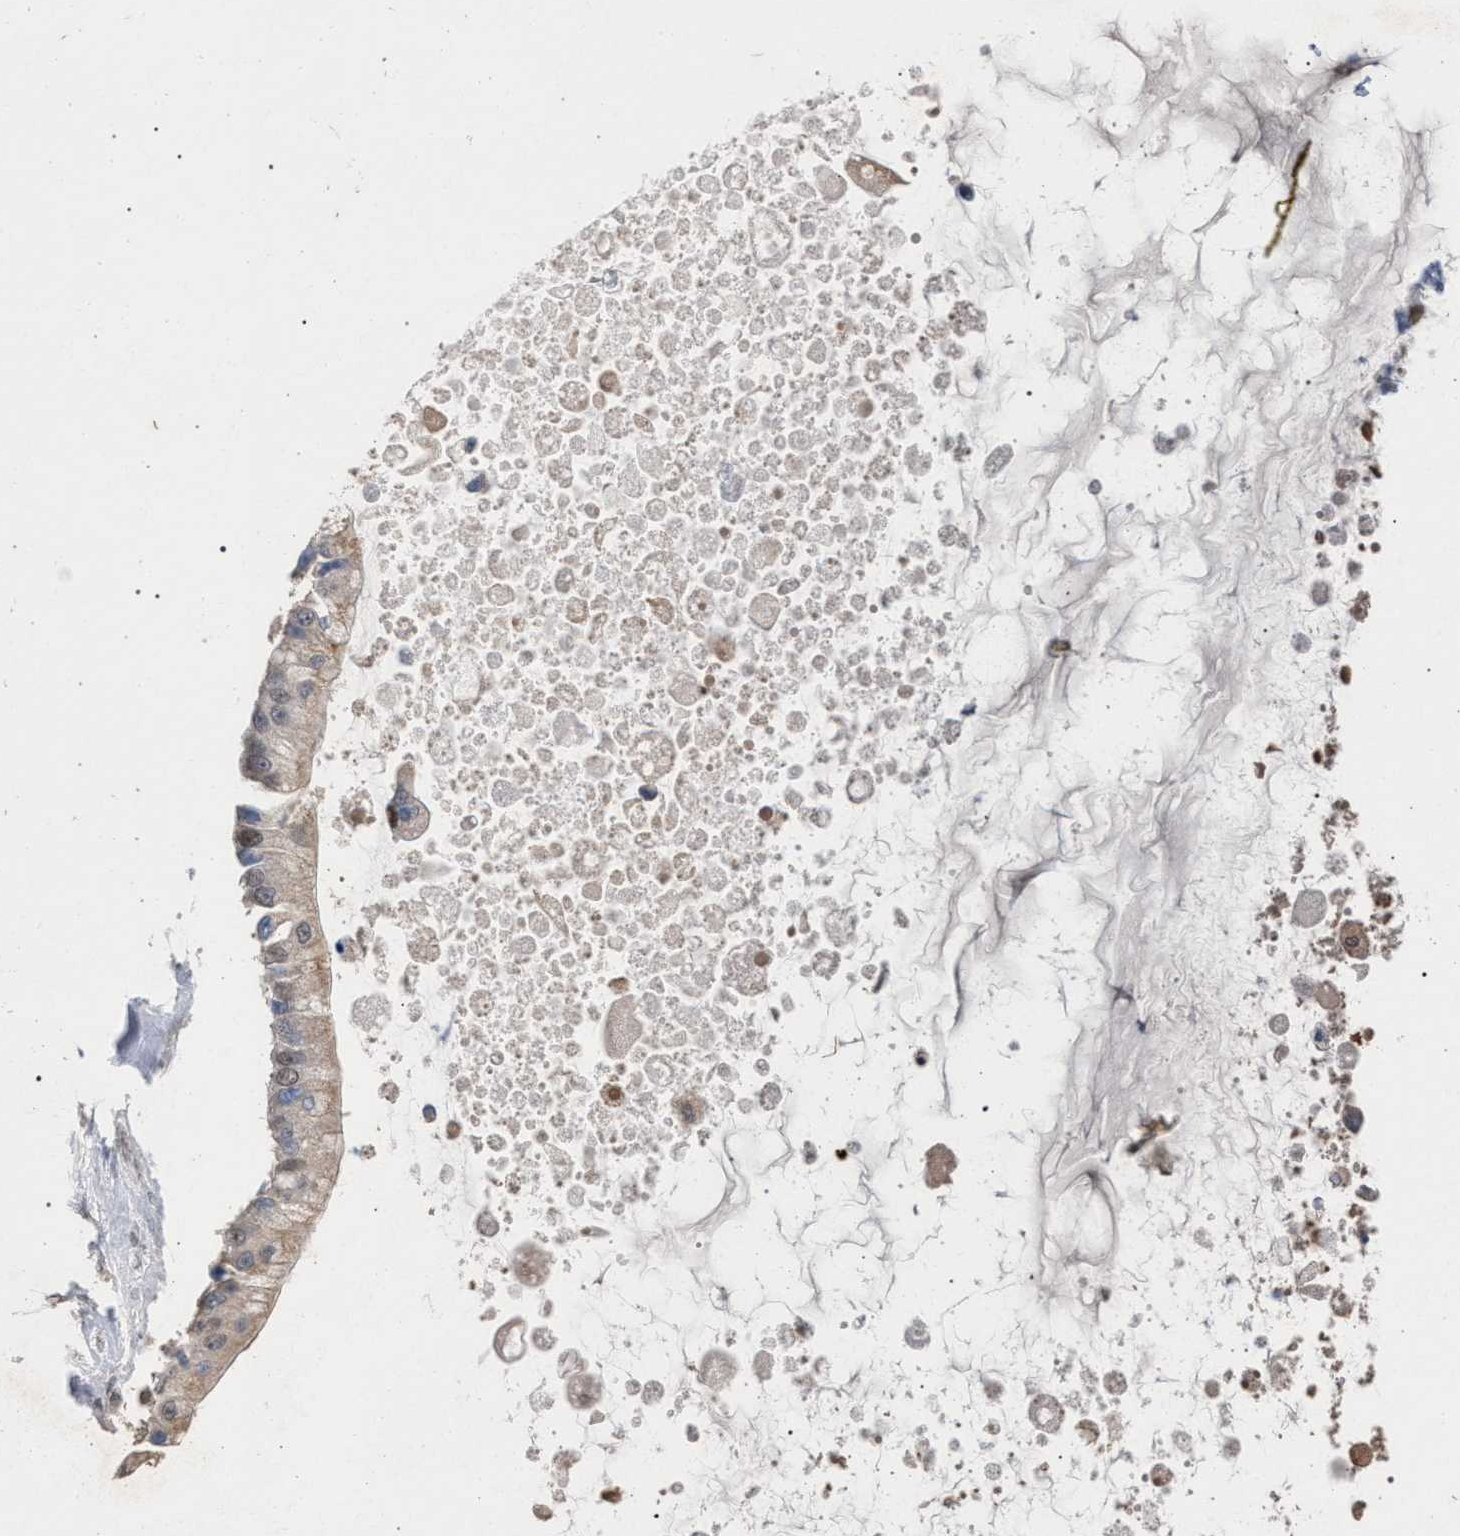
{"staining": {"intensity": "weak", "quantity": ">75%", "location": "cytoplasmic/membranous,nuclear"}, "tissue": "liver cancer", "cell_type": "Tumor cells", "image_type": "cancer", "snomed": [{"axis": "morphology", "description": "Cholangiocarcinoma"}, {"axis": "topography", "description": "Liver"}], "caption": "Brown immunohistochemical staining in human liver cancer (cholangiocarcinoma) shows weak cytoplasmic/membranous and nuclear positivity in approximately >75% of tumor cells. (Stains: DAB (3,3'-diaminobenzidine) in brown, nuclei in blue, Microscopy: brightfield microscopy at high magnification).", "gene": "TECPR1", "patient": {"sex": "male", "age": 50}}